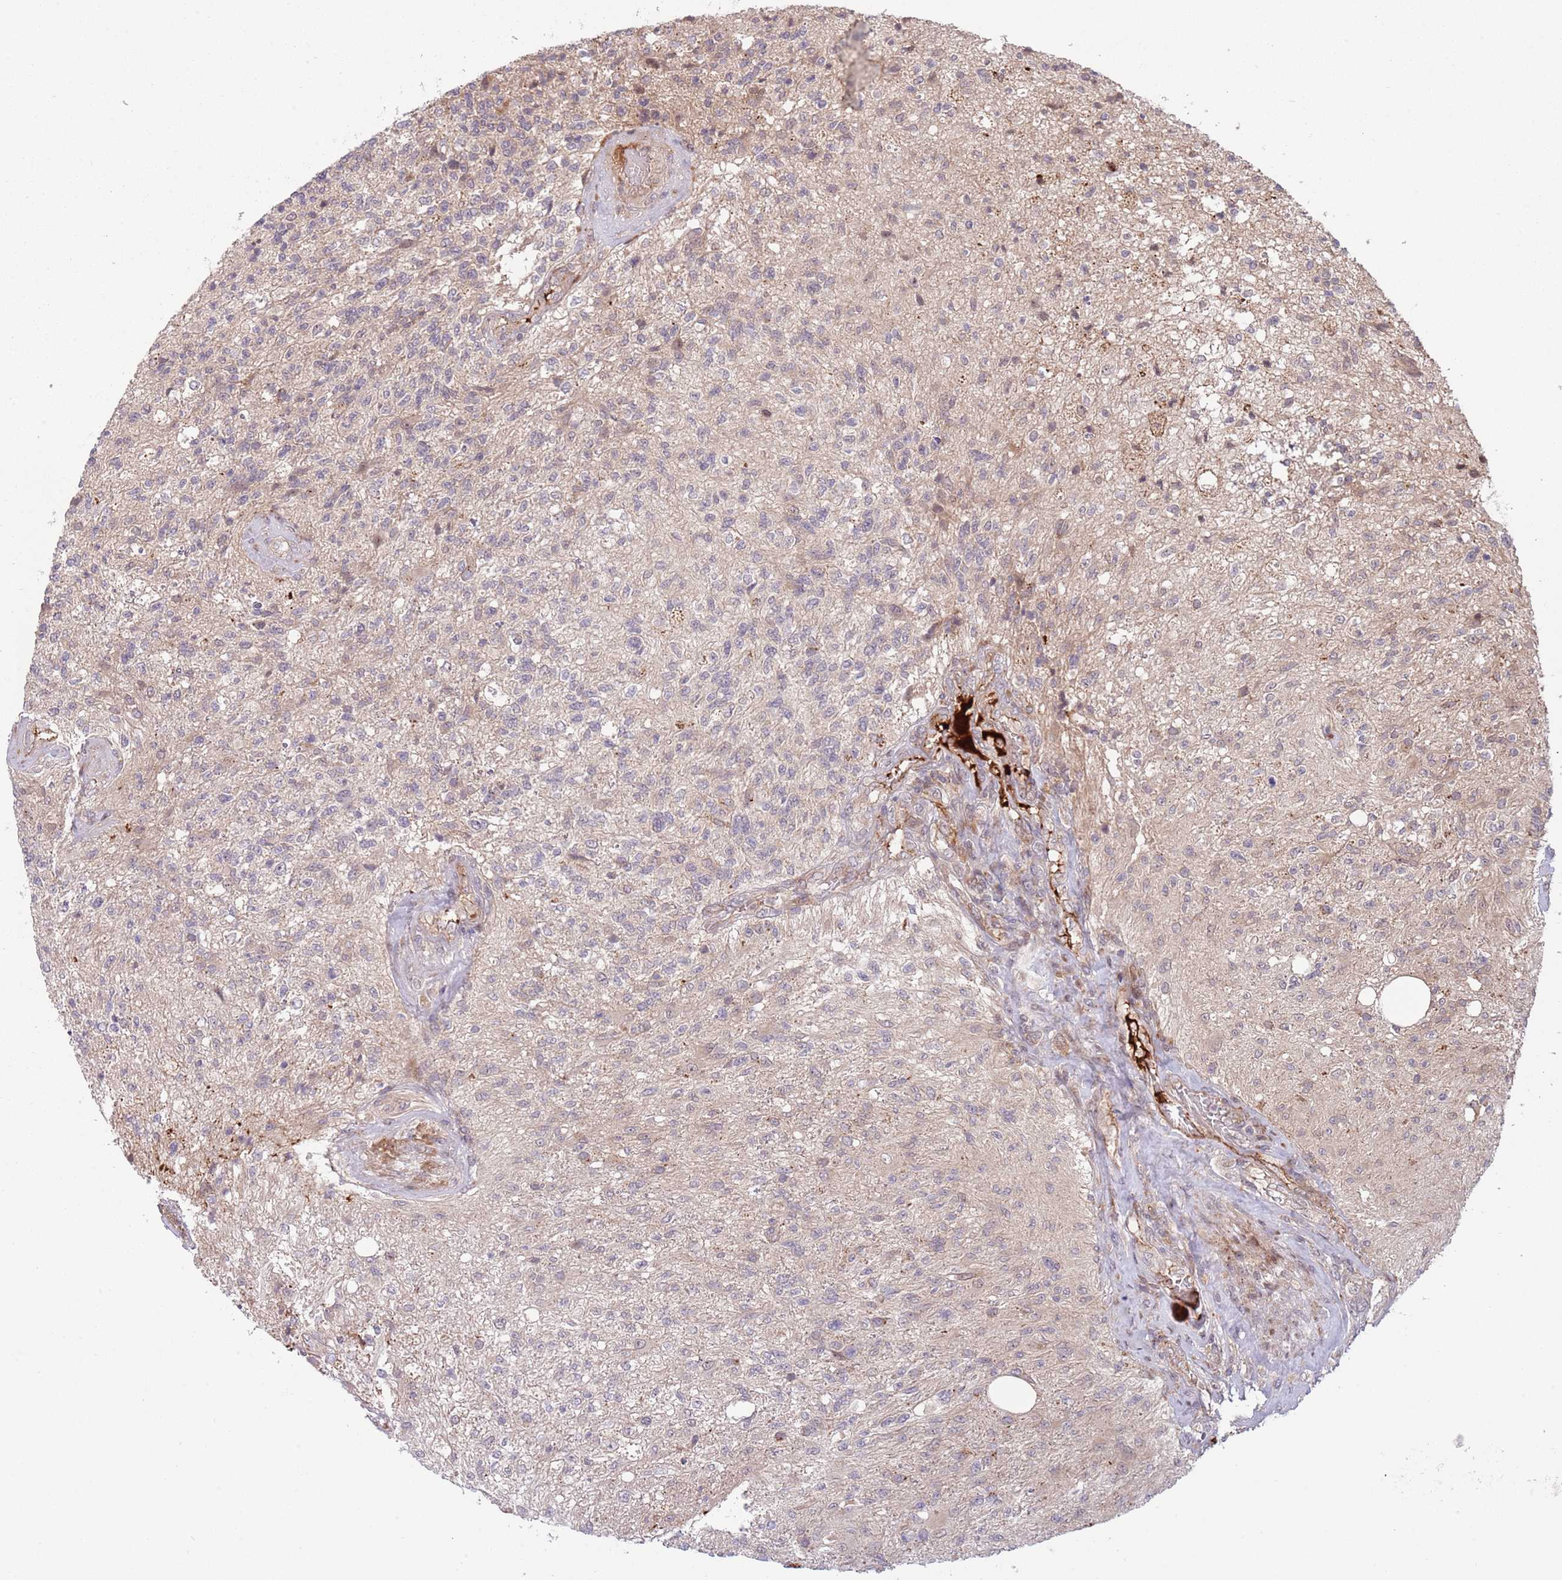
{"staining": {"intensity": "negative", "quantity": "none", "location": "none"}, "tissue": "glioma", "cell_type": "Tumor cells", "image_type": "cancer", "snomed": [{"axis": "morphology", "description": "Glioma, malignant, High grade"}, {"axis": "topography", "description": "Brain"}], "caption": "A histopathology image of glioma stained for a protein exhibits no brown staining in tumor cells.", "gene": "NT5DC4", "patient": {"sex": "male", "age": 56}}